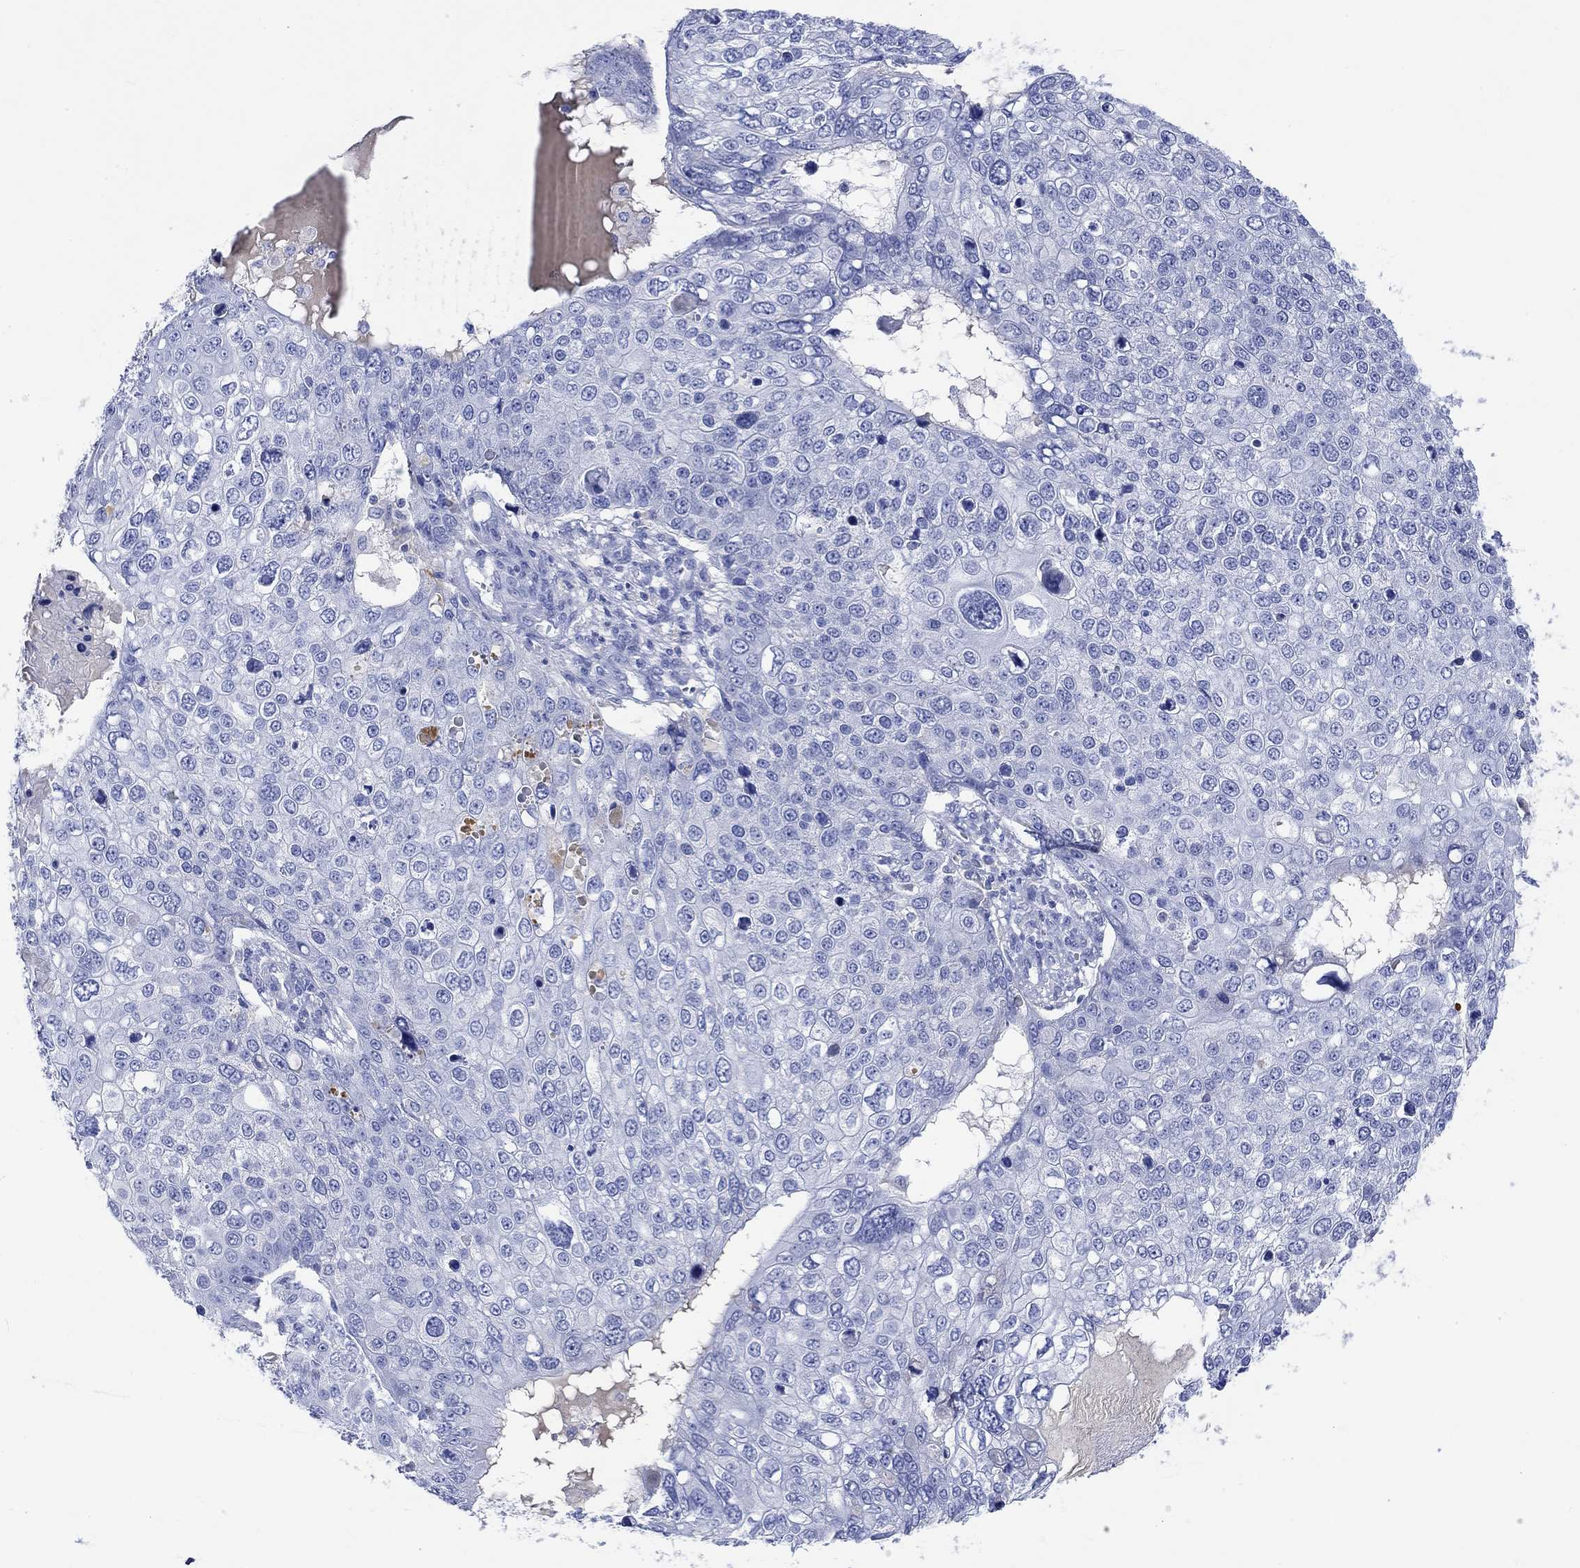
{"staining": {"intensity": "negative", "quantity": "none", "location": "none"}, "tissue": "skin cancer", "cell_type": "Tumor cells", "image_type": "cancer", "snomed": [{"axis": "morphology", "description": "Squamous cell carcinoma, NOS"}, {"axis": "topography", "description": "Skin"}], "caption": "IHC micrograph of neoplastic tissue: skin squamous cell carcinoma stained with DAB displays no significant protein expression in tumor cells.", "gene": "GCM1", "patient": {"sex": "male", "age": 71}}